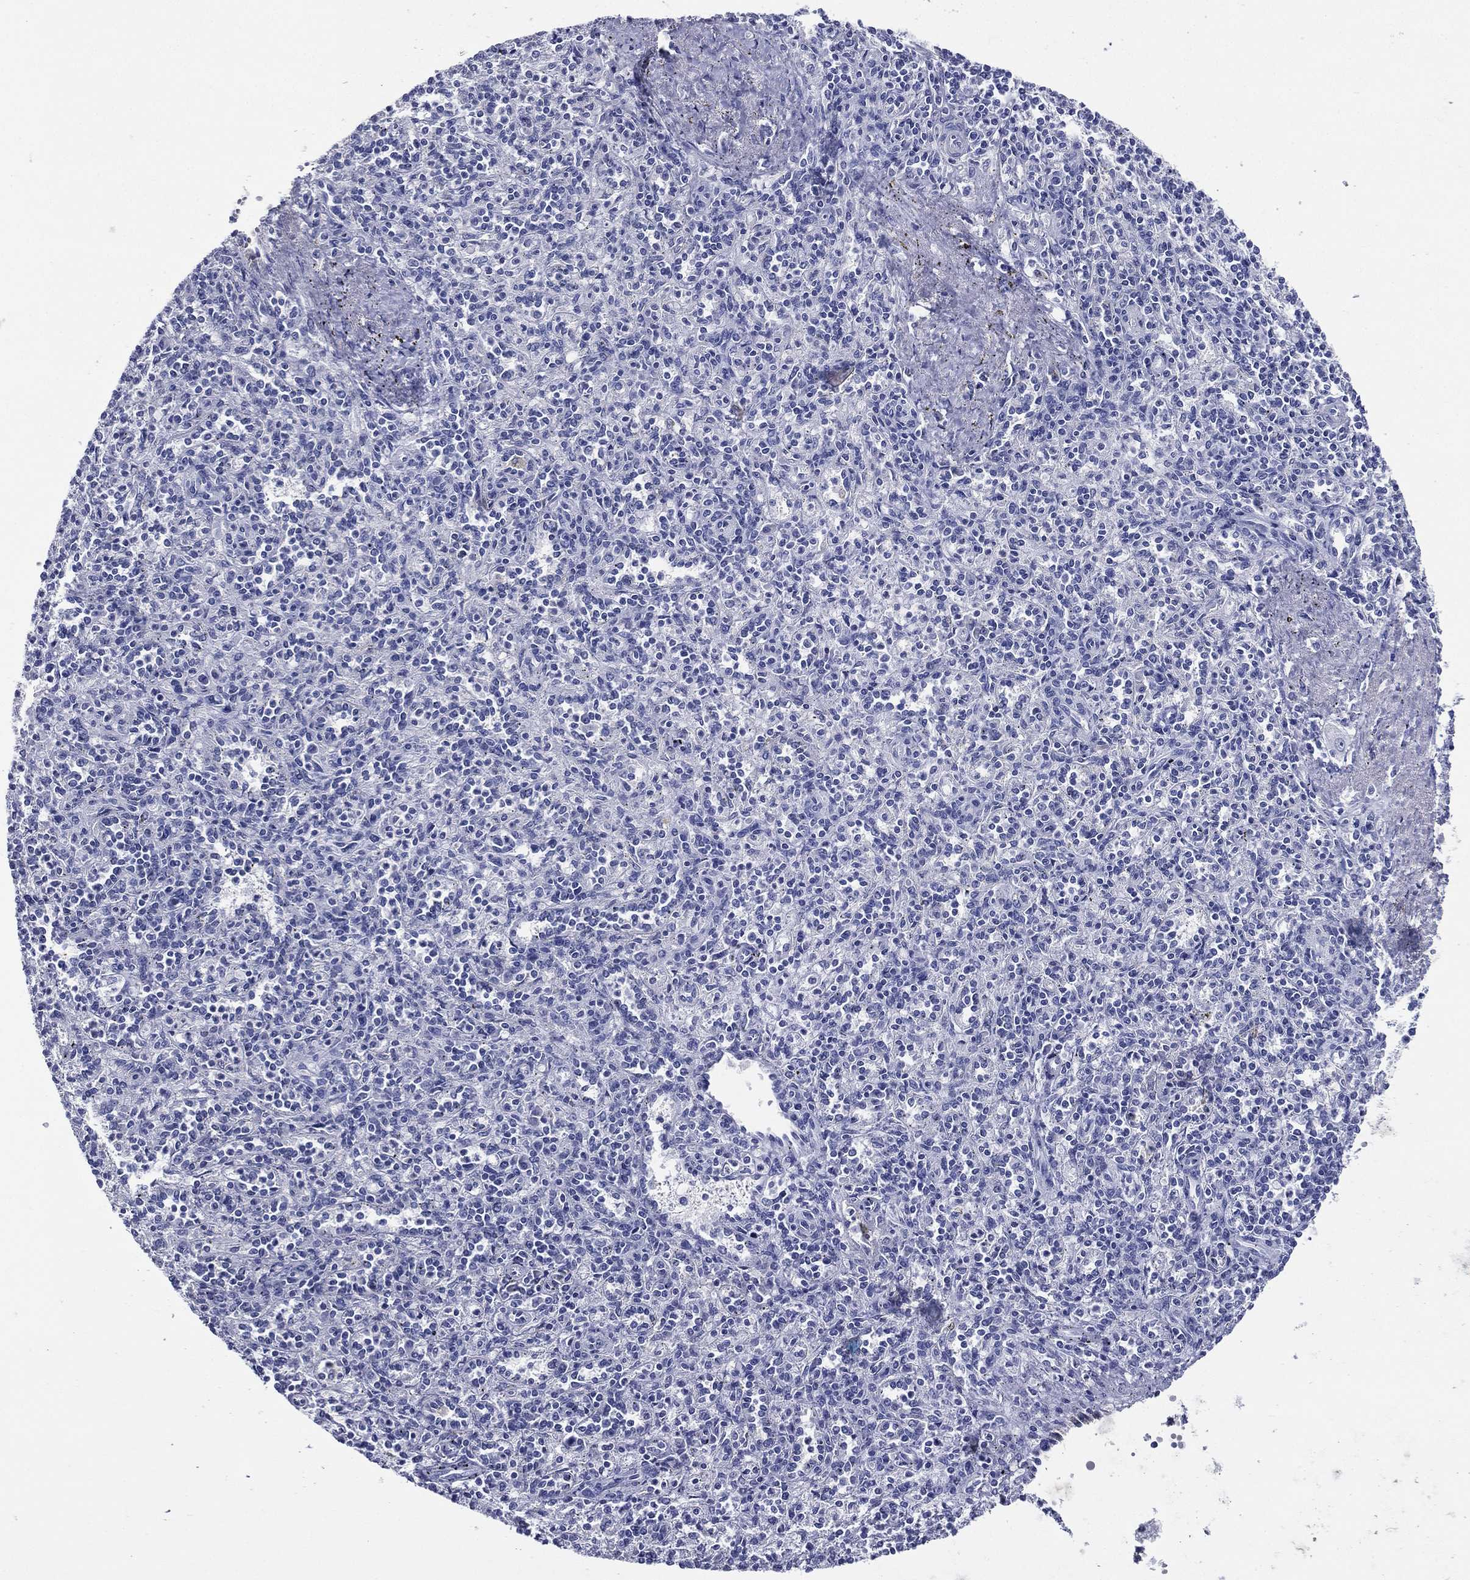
{"staining": {"intensity": "negative", "quantity": "none", "location": "none"}, "tissue": "spleen", "cell_type": "Cells in red pulp", "image_type": "normal", "snomed": [{"axis": "morphology", "description": "Normal tissue, NOS"}, {"axis": "topography", "description": "Spleen"}], "caption": "IHC photomicrograph of unremarkable spleen stained for a protein (brown), which displays no positivity in cells in red pulp. (IHC, brightfield microscopy, high magnification).", "gene": "ACE2", "patient": {"sex": "male", "age": 69}}